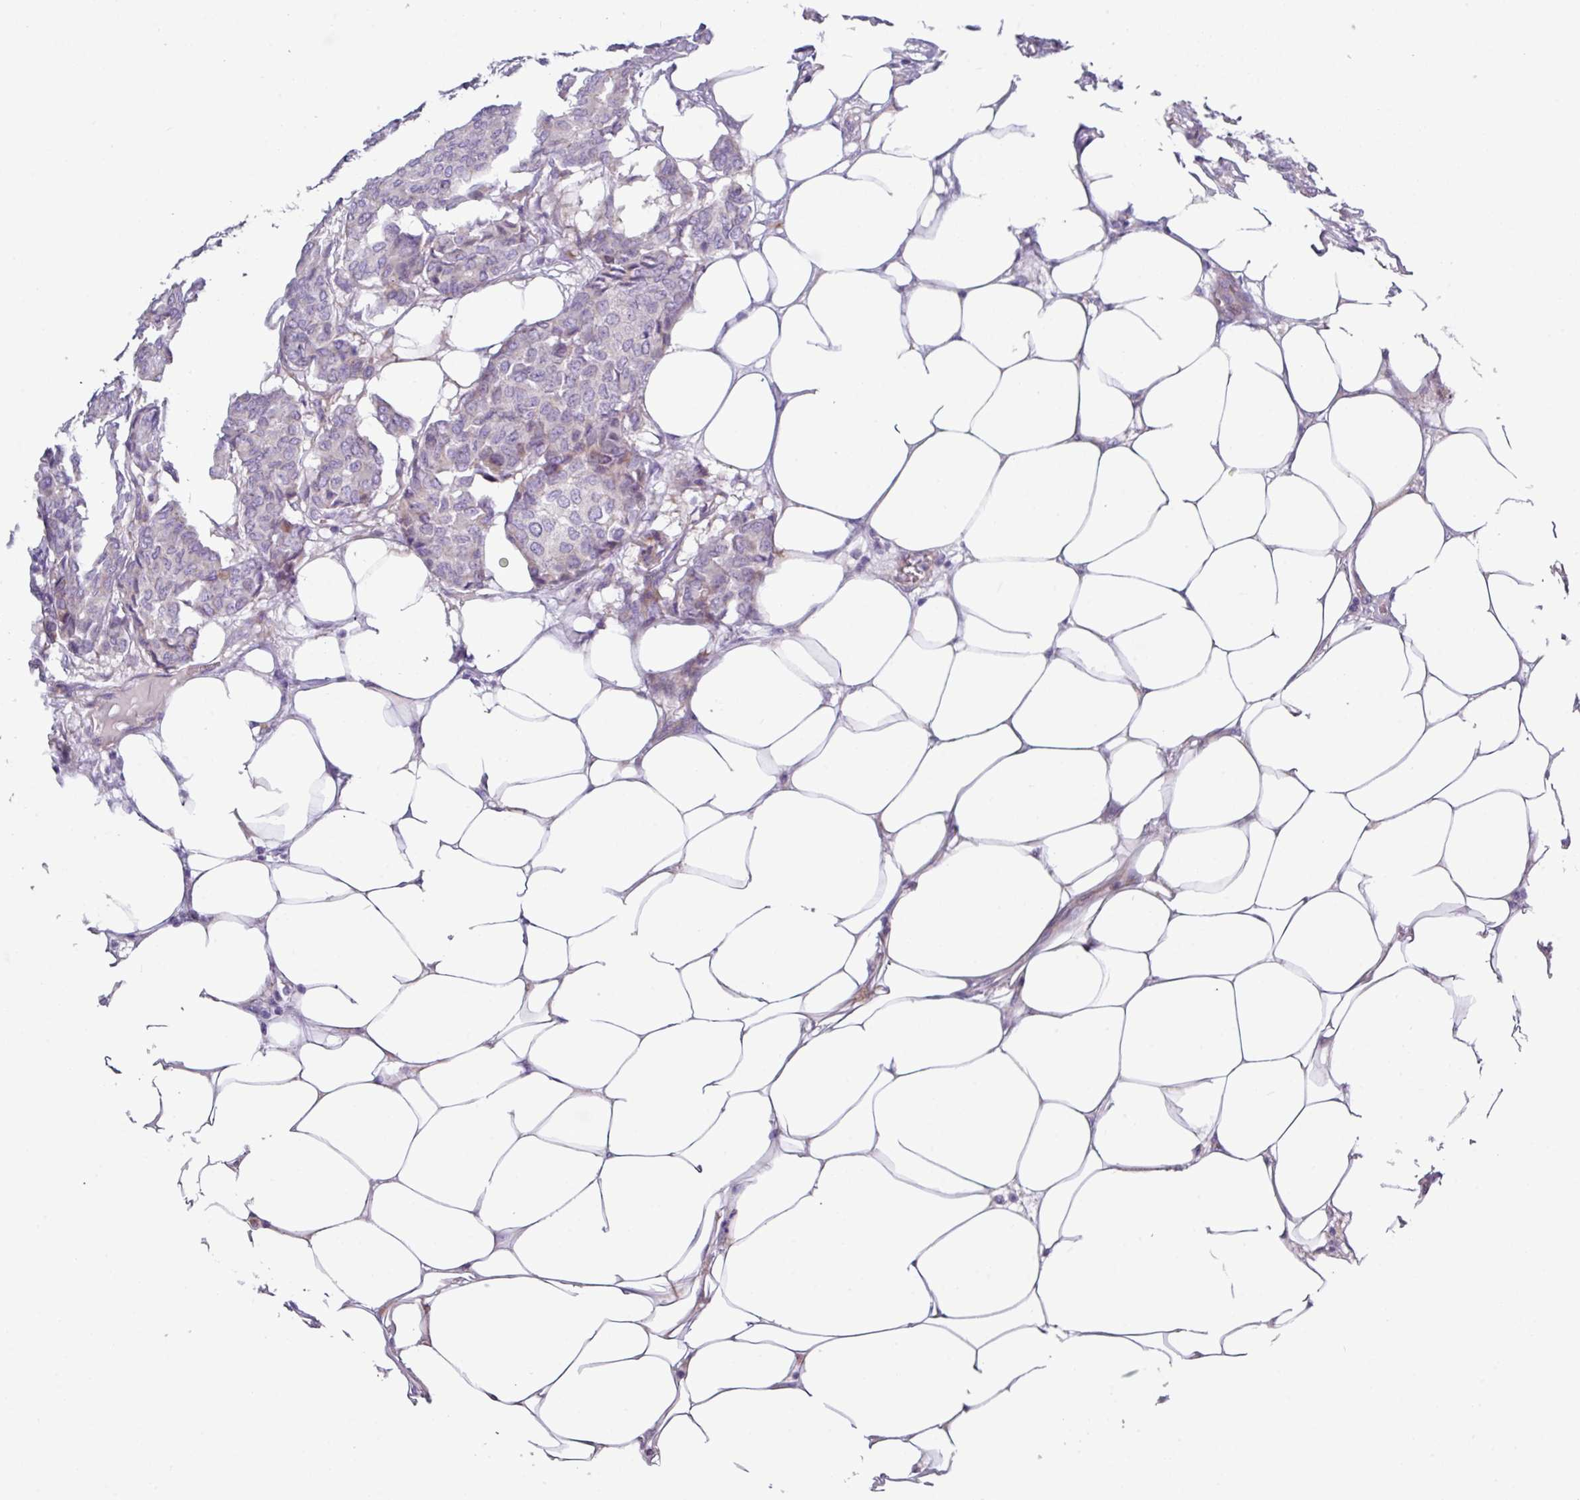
{"staining": {"intensity": "negative", "quantity": "none", "location": "none"}, "tissue": "breast cancer", "cell_type": "Tumor cells", "image_type": "cancer", "snomed": [{"axis": "morphology", "description": "Duct carcinoma"}, {"axis": "topography", "description": "Breast"}], "caption": "Immunohistochemical staining of breast infiltrating ductal carcinoma shows no significant positivity in tumor cells.", "gene": "RGS16", "patient": {"sex": "female", "age": 75}}